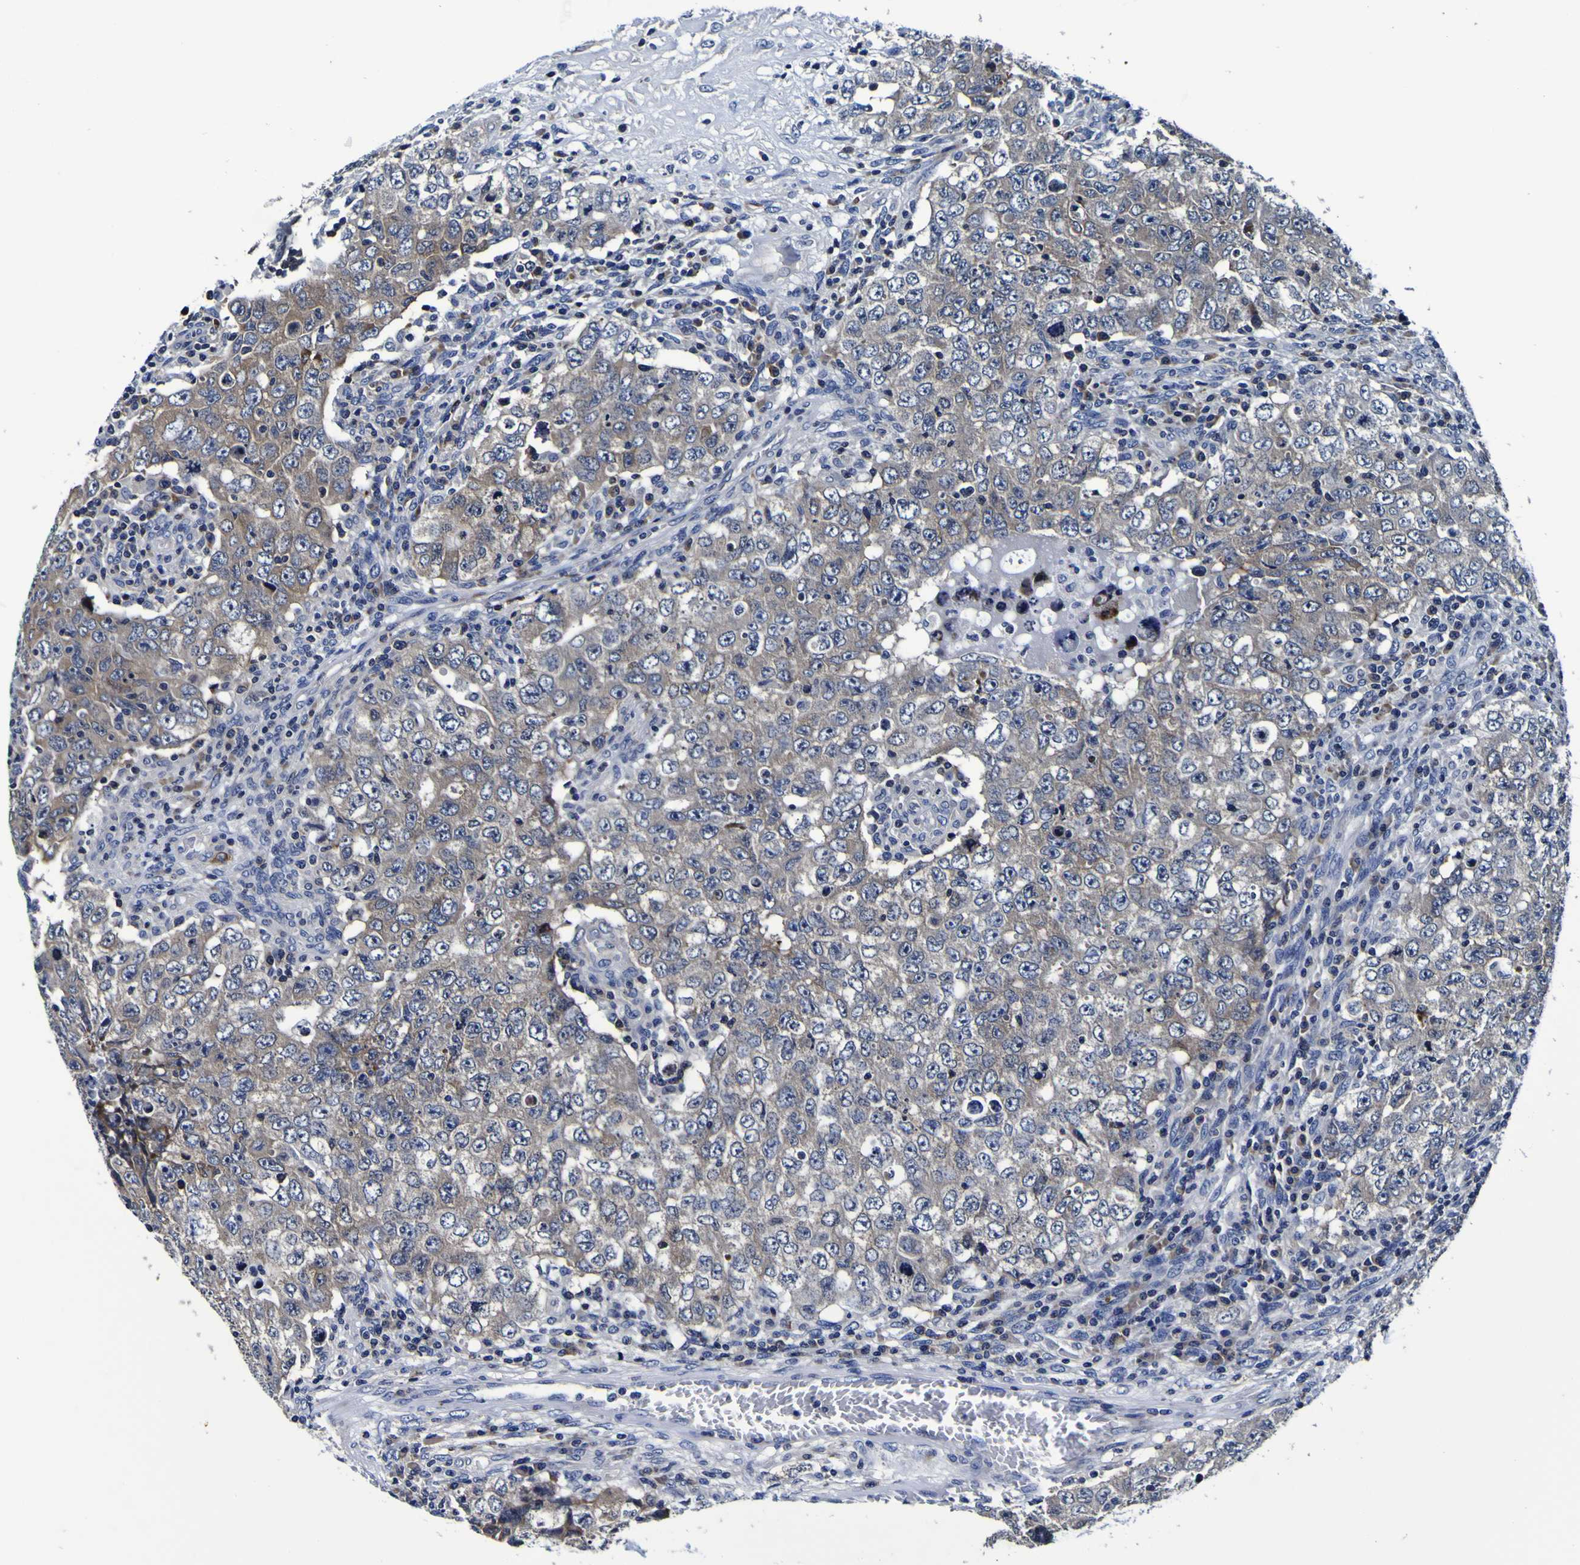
{"staining": {"intensity": "moderate", "quantity": "<25%", "location": "cytoplasmic/membranous"}, "tissue": "testis cancer", "cell_type": "Tumor cells", "image_type": "cancer", "snomed": [{"axis": "morphology", "description": "Carcinoma, Embryonal, NOS"}, {"axis": "topography", "description": "Testis"}], "caption": "Human testis cancer (embryonal carcinoma) stained with a protein marker displays moderate staining in tumor cells.", "gene": "SORCS1", "patient": {"sex": "male", "age": 26}}